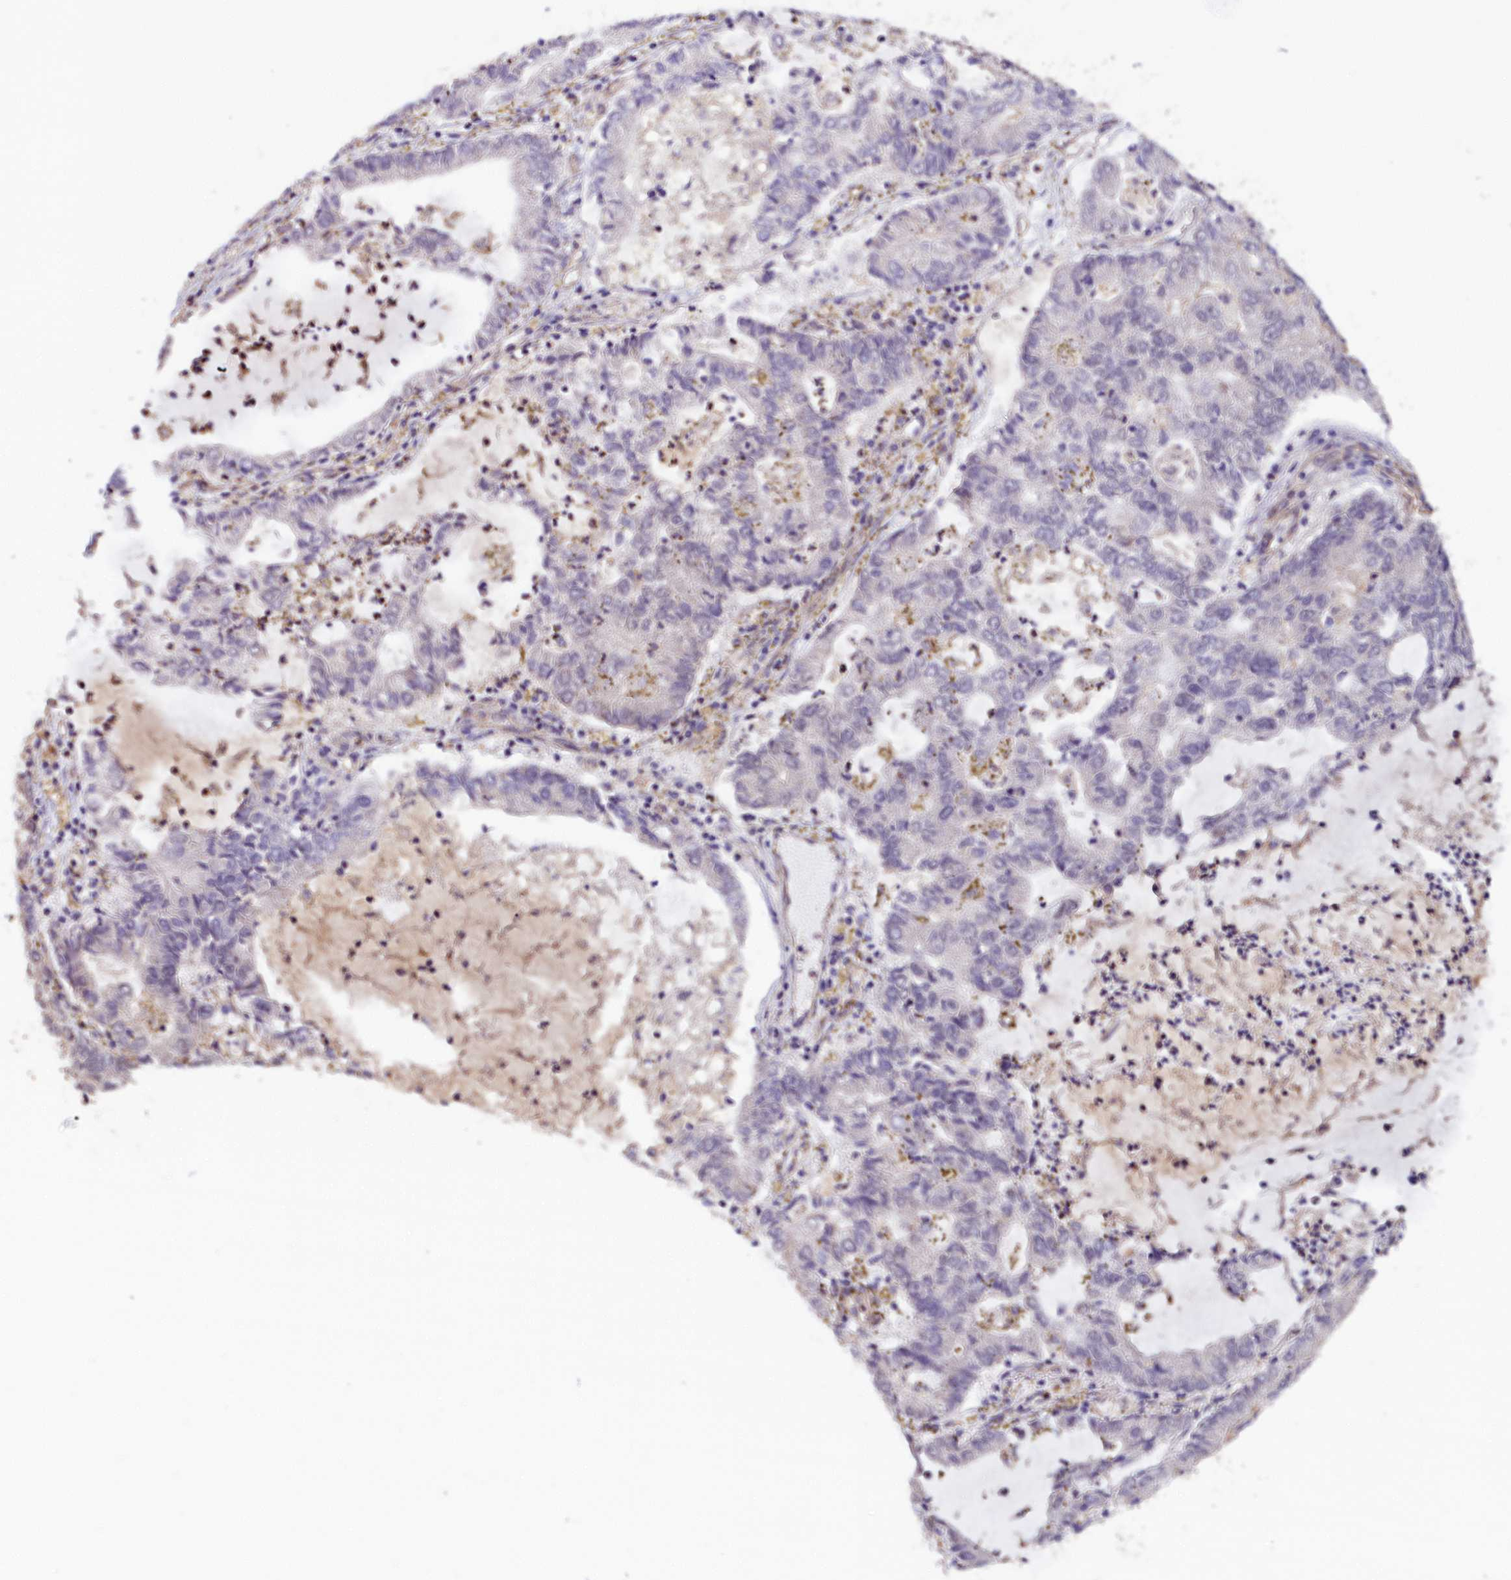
{"staining": {"intensity": "negative", "quantity": "none", "location": "none"}, "tissue": "lung cancer", "cell_type": "Tumor cells", "image_type": "cancer", "snomed": [{"axis": "morphology", "description": "Adenocarcinoma, NOS"}, {"axis": "topography", "description": "Lung"}], "caption": "Lung cancer (adenocarcinoma) stained for a protein using IHC demonstrates no expression tumor cells.", "gene": "KATNB1", "patient": {"sex": "female", "age": 51}}